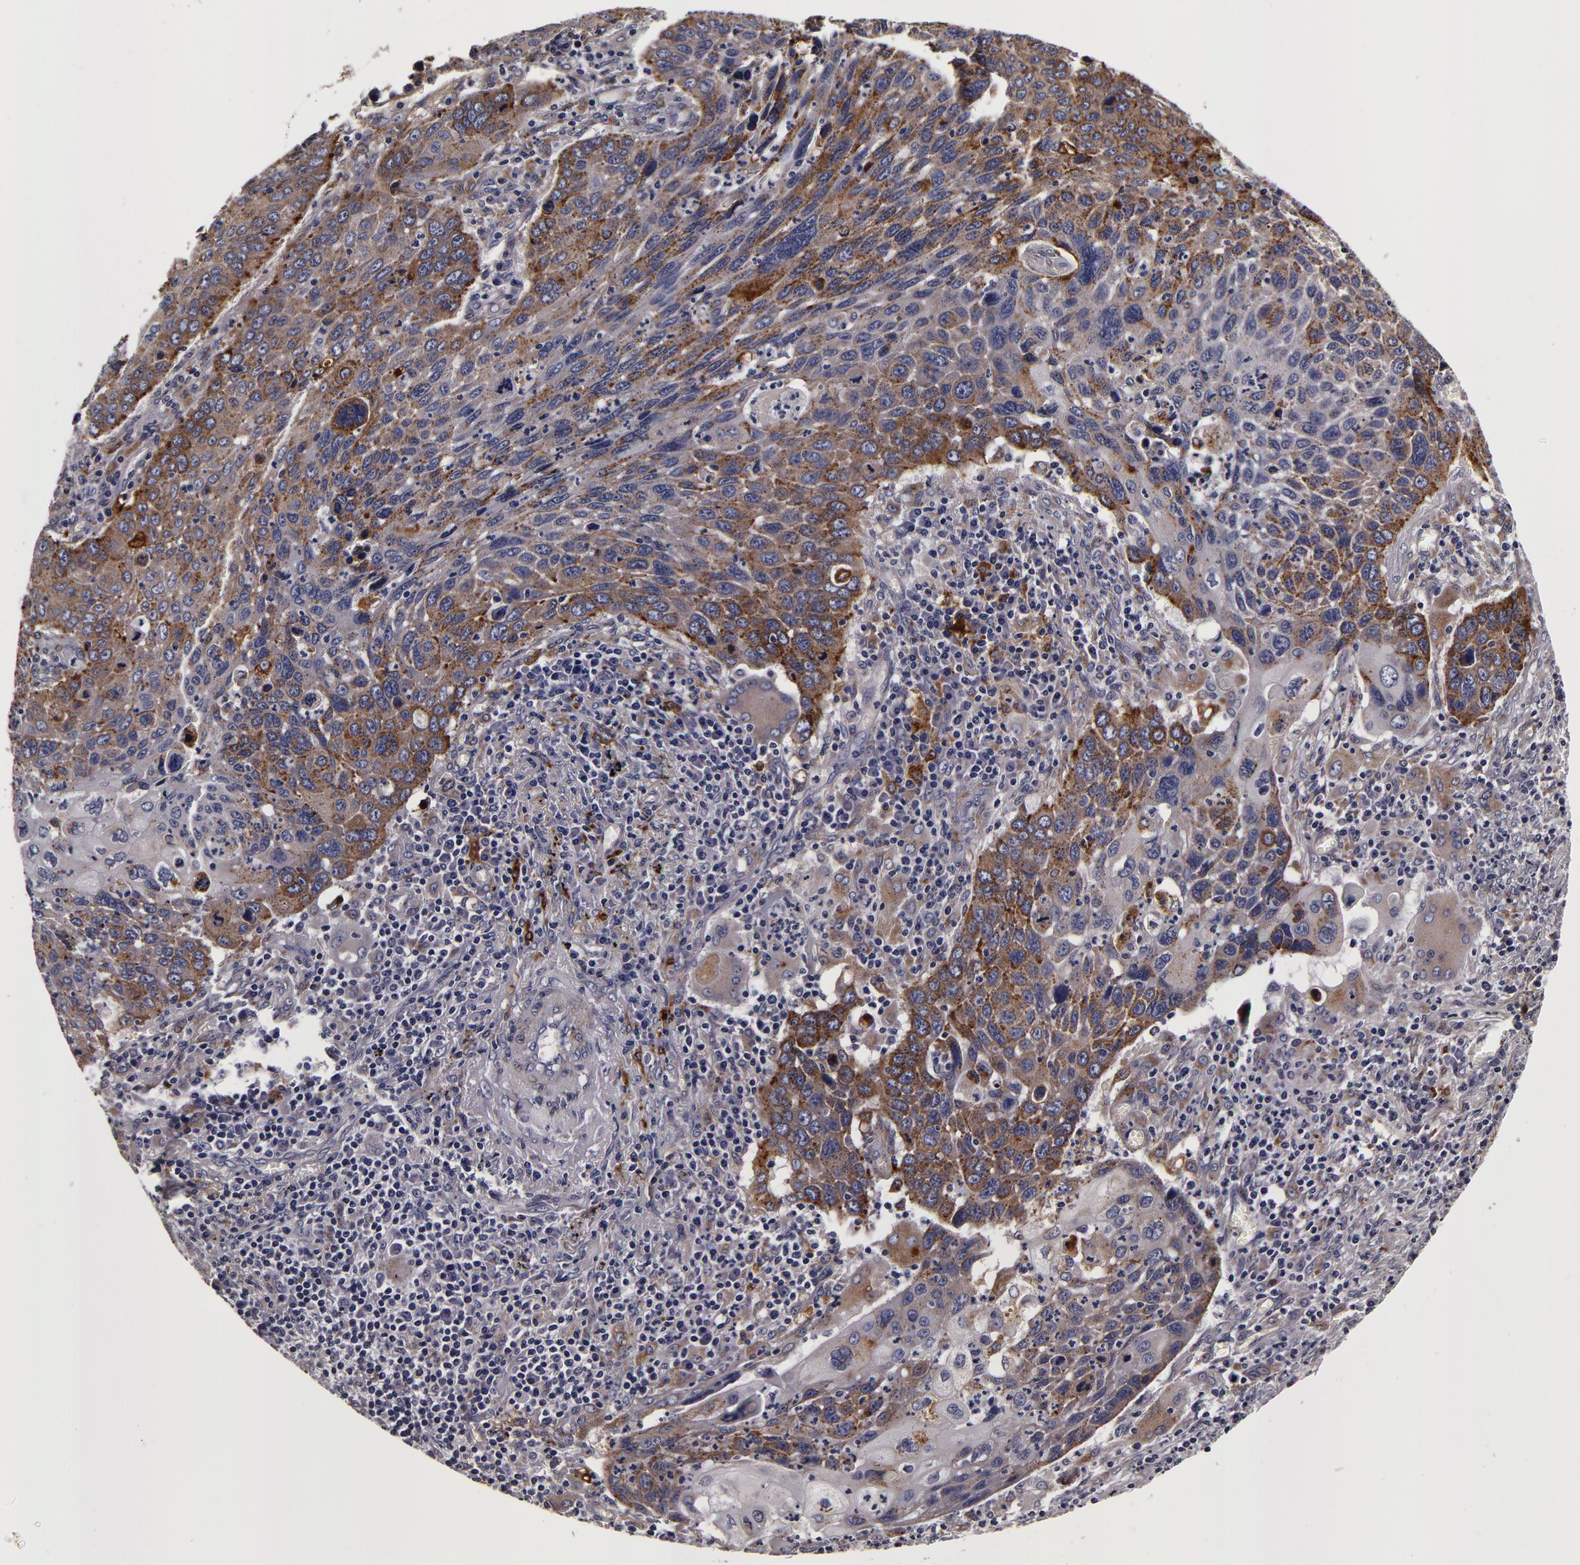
{"staining": {"intensity": "weak", "quantity": "<25%", "location": "cytoplasmic/membranous"}, "tissue": "lung cancer", "cell_type": "Tumor cells", "image_type": "cancer", "snomed": [{"axis": "morphology", "description": "Squamous cell carcinoma, NOS"}, {"axis": "topography", "description": "Lung"}], "caption": "High magnification brightfield microscopy of lung cancer stained with DAB (3,3'-diaminobenzidine) (brown) and counterstained with hematoxylin (blue): tumor cells show no significant staining.", "gene": "LGALS3BP", "patient": {"sex": "male", "age": 68}}